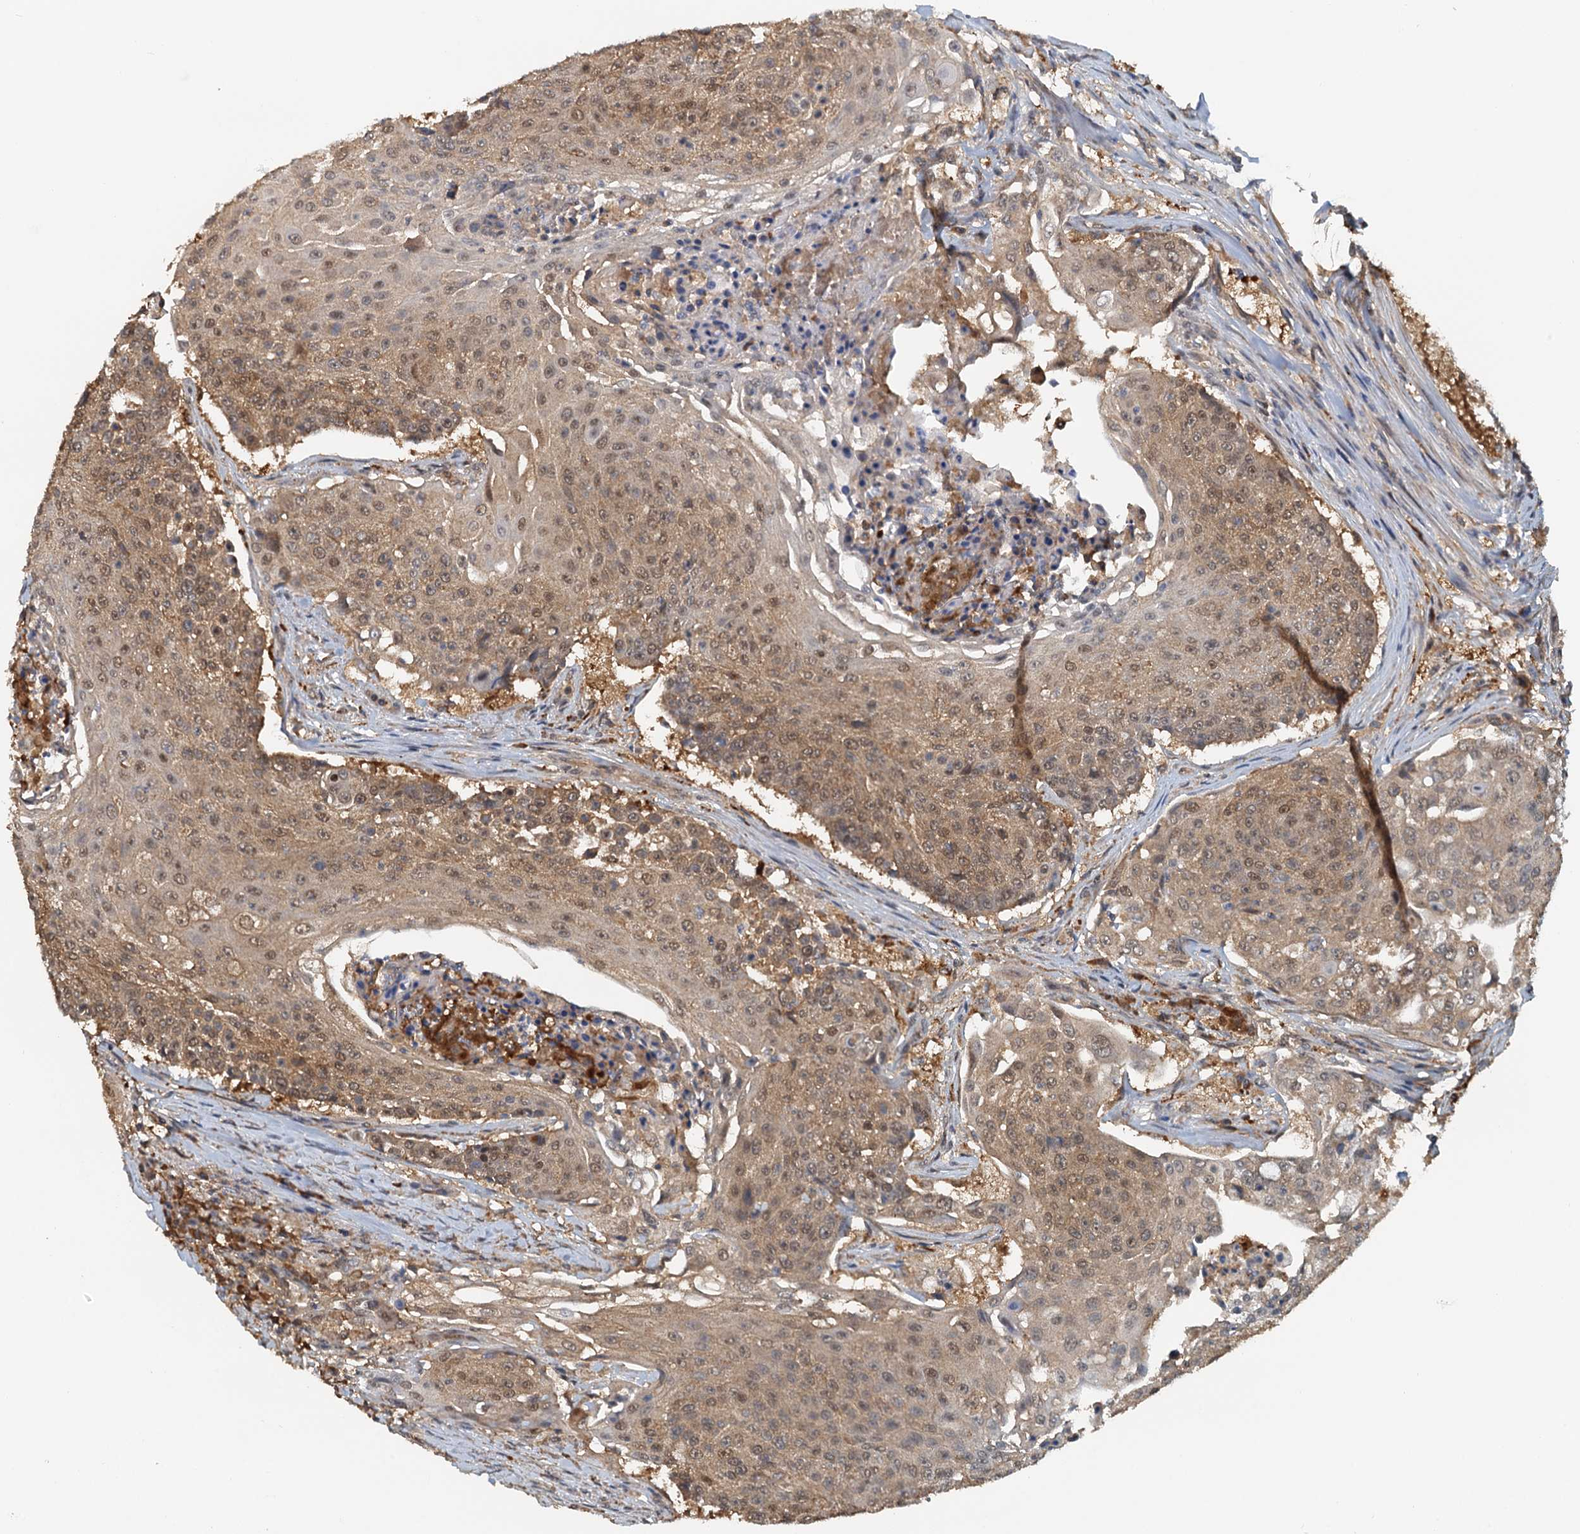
{"staining": {"intensity": "moderate", "quantity": ">75%", "location": "cytoplasmic/membranous,nuclear"}, "tissue": "urothelial cancer", "cell_type": "Tumor cells", "image_type": "cancer", "snomed": [{"axis": "morphology", "description": "Urothelial carcinoma, High grade"}, {"axis": "topography", "description": "Urinary bladder"}], "caption": "Moderate cytoplasmic/membranous and nuclear protein staining is seen in about >75% of tumor cells in urothelial cancer.", "gene": "UBL7", "patient": {"sex": "female", "age": 63}}